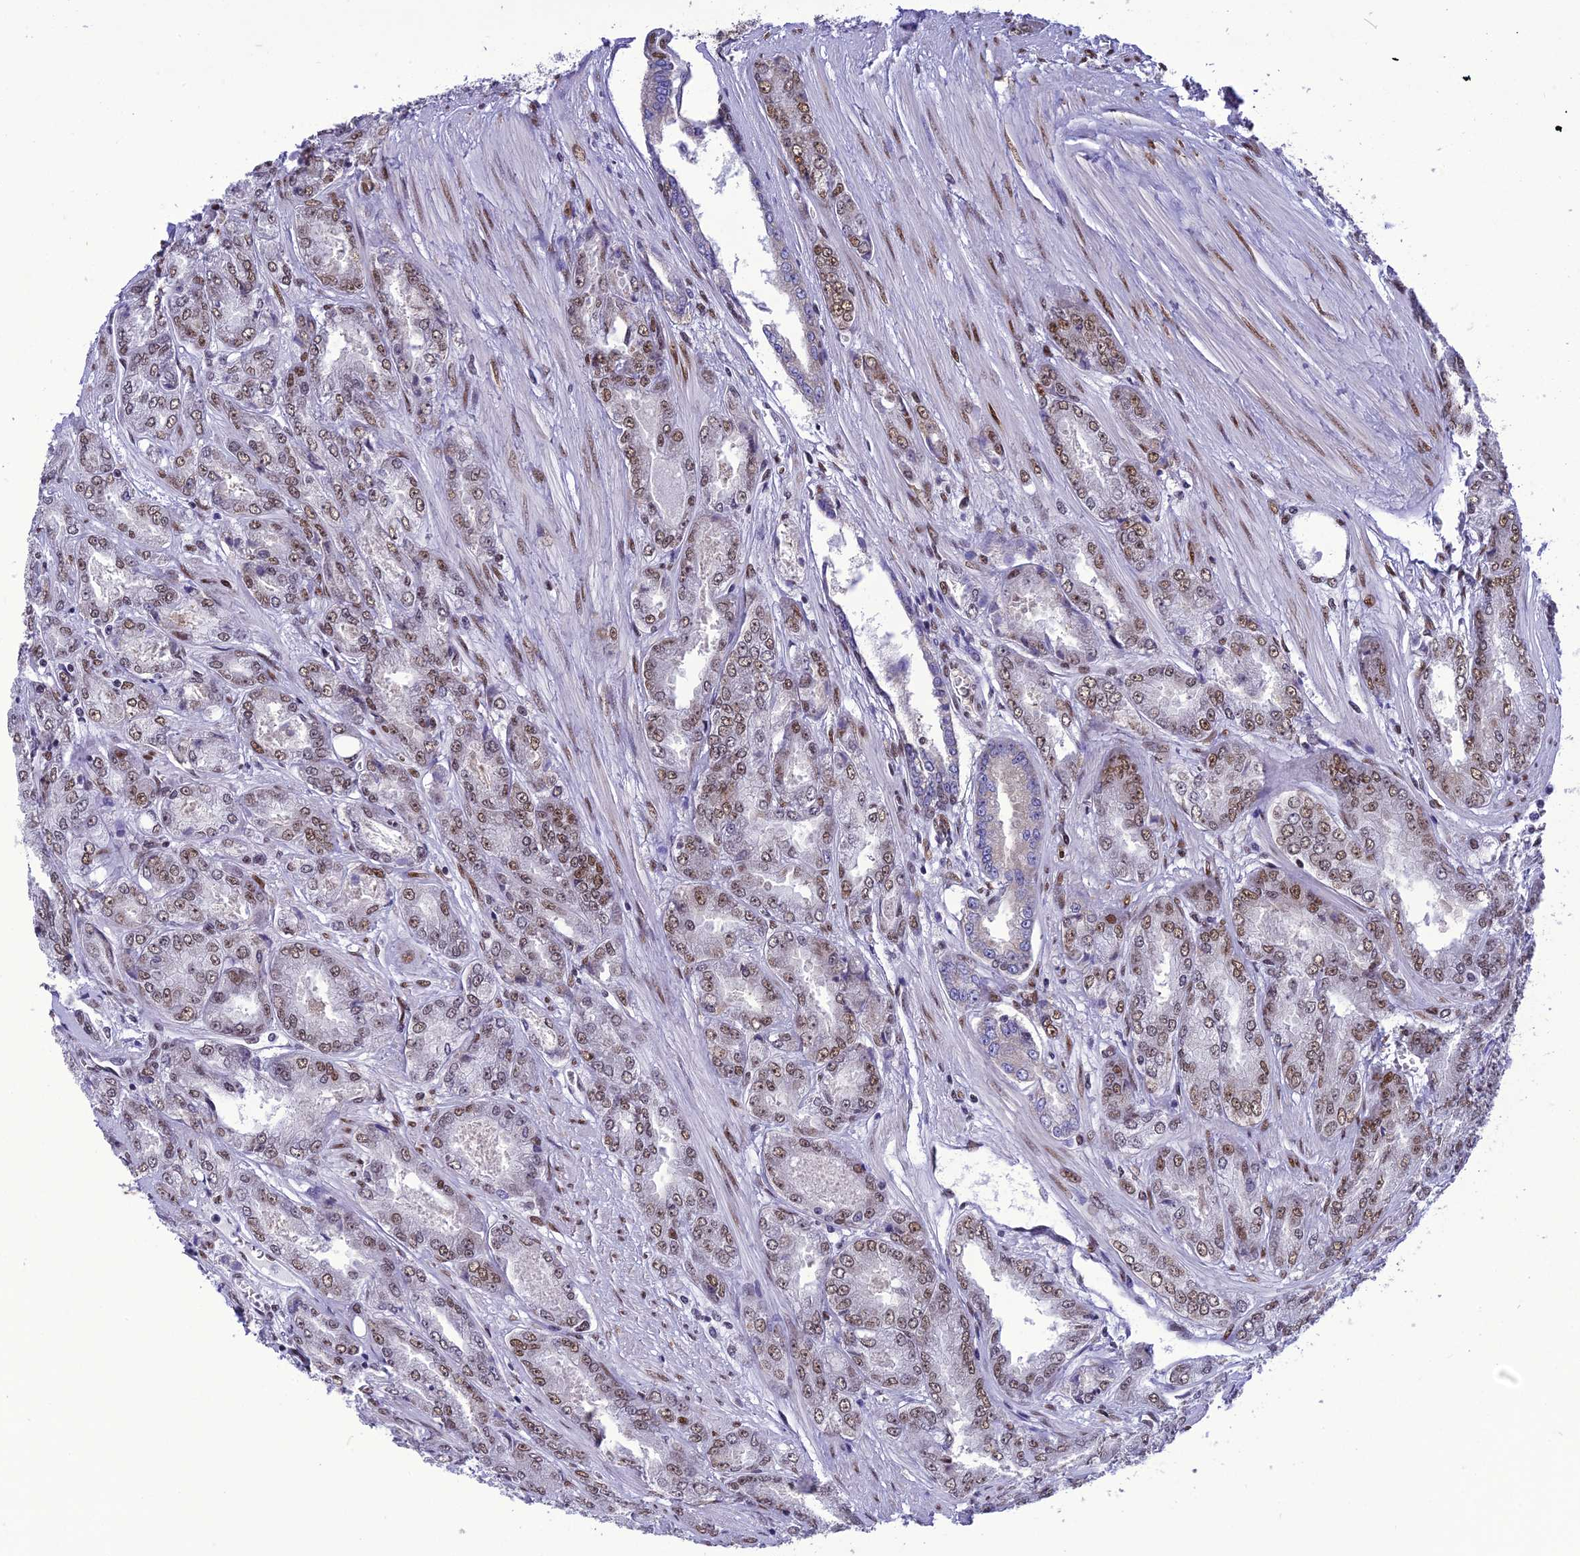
{"staining": {"intensity": "moderate", "quantity": "25%-75%", "location": "nuclear"}, "tissue": "prostate cancer", "cell_type": "Tumor cells", "image_type": "cancer", "snomed": [{"axis": "morphology", "description": "Adenocarcinoma, High grade"}, {"axis": "topography", "description": "Prostate"}], "caption": "IHC of human prostate cancer displays medium levels of moderate nuclear staining in approximately 25%-75% of tumor cells. (DAB (3,3'-diaminobenzidine) IHC with brightfield microscopy, high magnification).", "gene": "DDX1", "patient": {"sex": "male", "age": 74}}